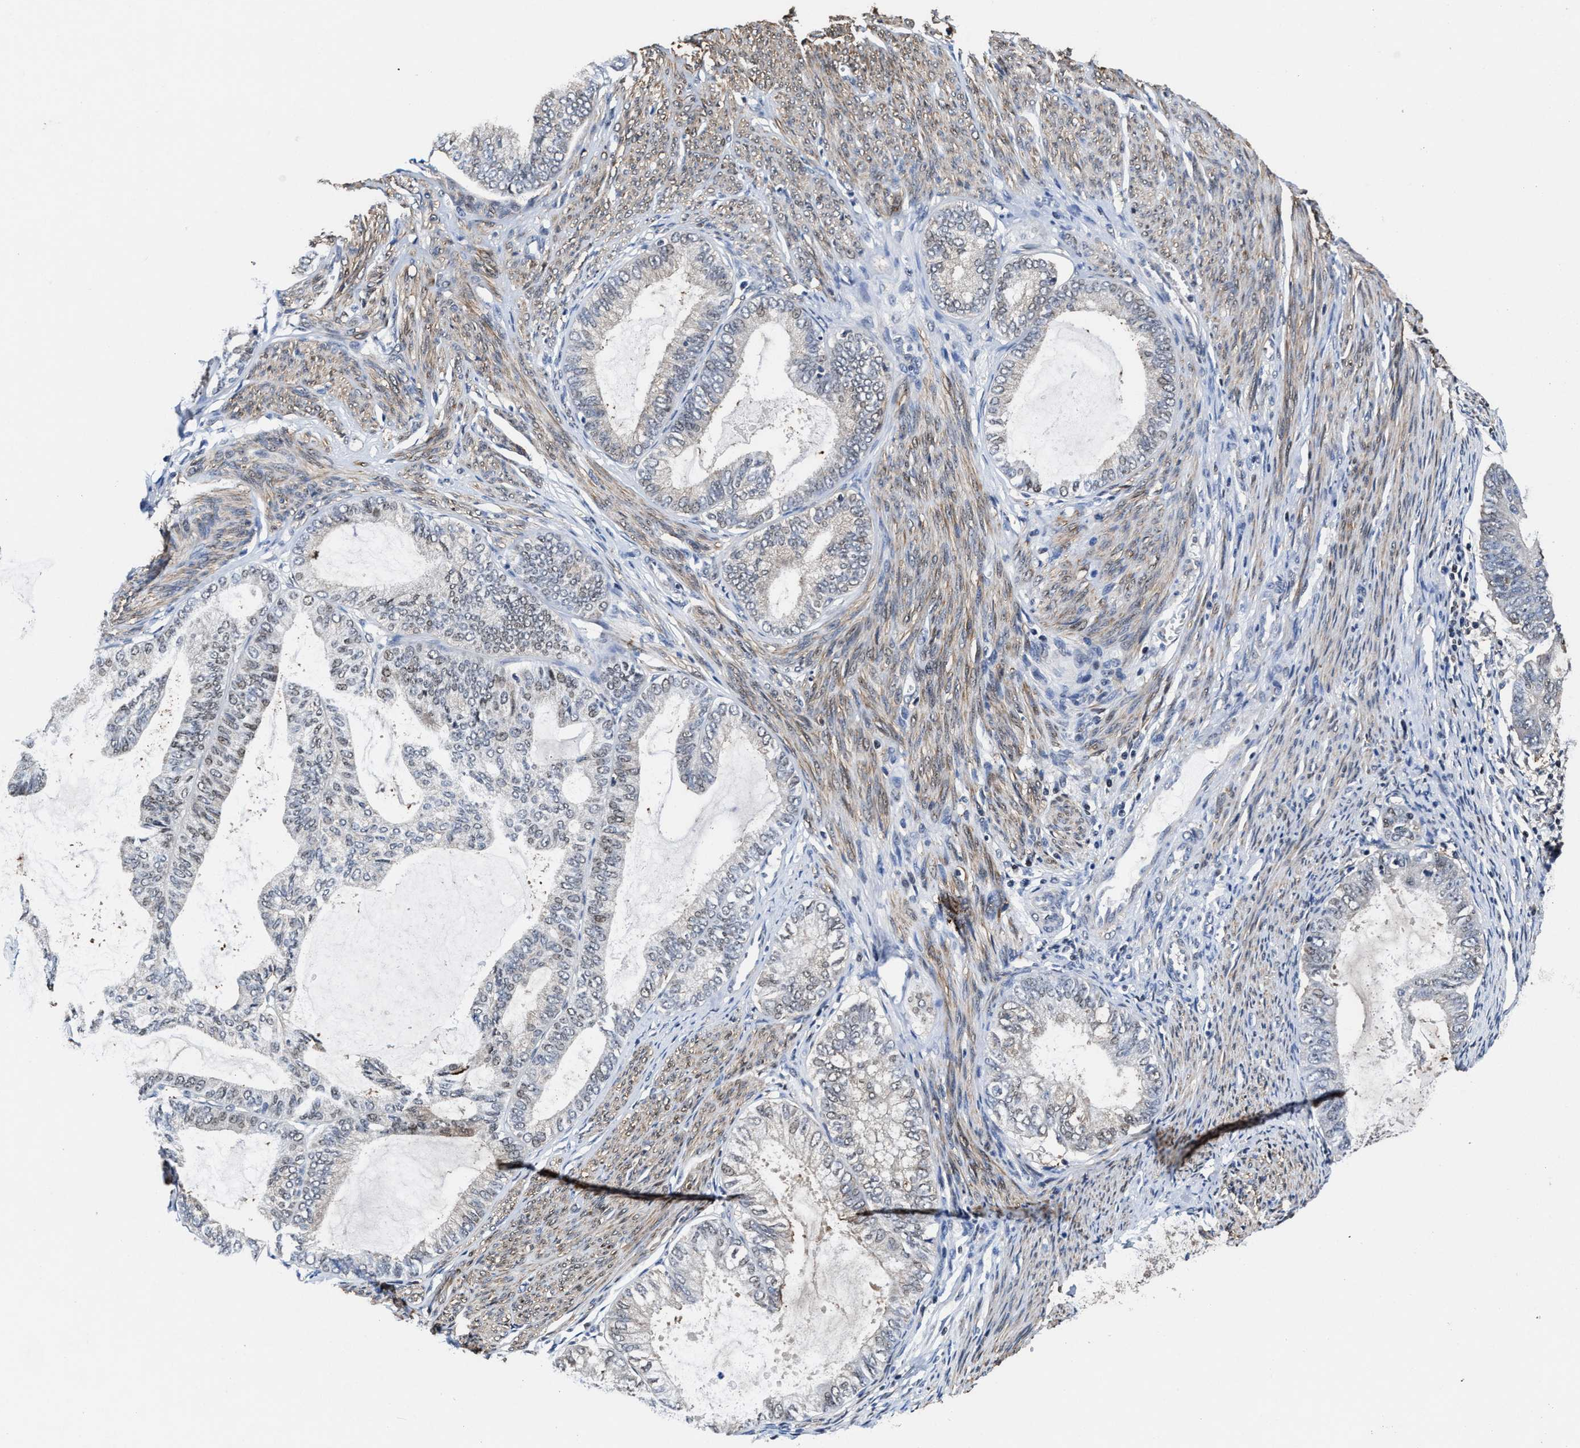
{"staining": {"intensity": "weak", "quantity": "25%-75%", "location": "nuclear"}, "tissue": "endometrial cancer", "cell_type": "Tumor cells", "image_type": "cancer", "snomed": [{"axis": "morphology", "description": "Adenocarcinoma, NOS"}, {"axis": "topography", "description": "Endometrium"}], "caption": "Human endometrial adenocarcinoma stained with a brown dye shows weak nuclear positive expression in about 25%-75% of tumor cells.", "gene": "KIF12", "patient": {"sex": "female", "age": 86}}